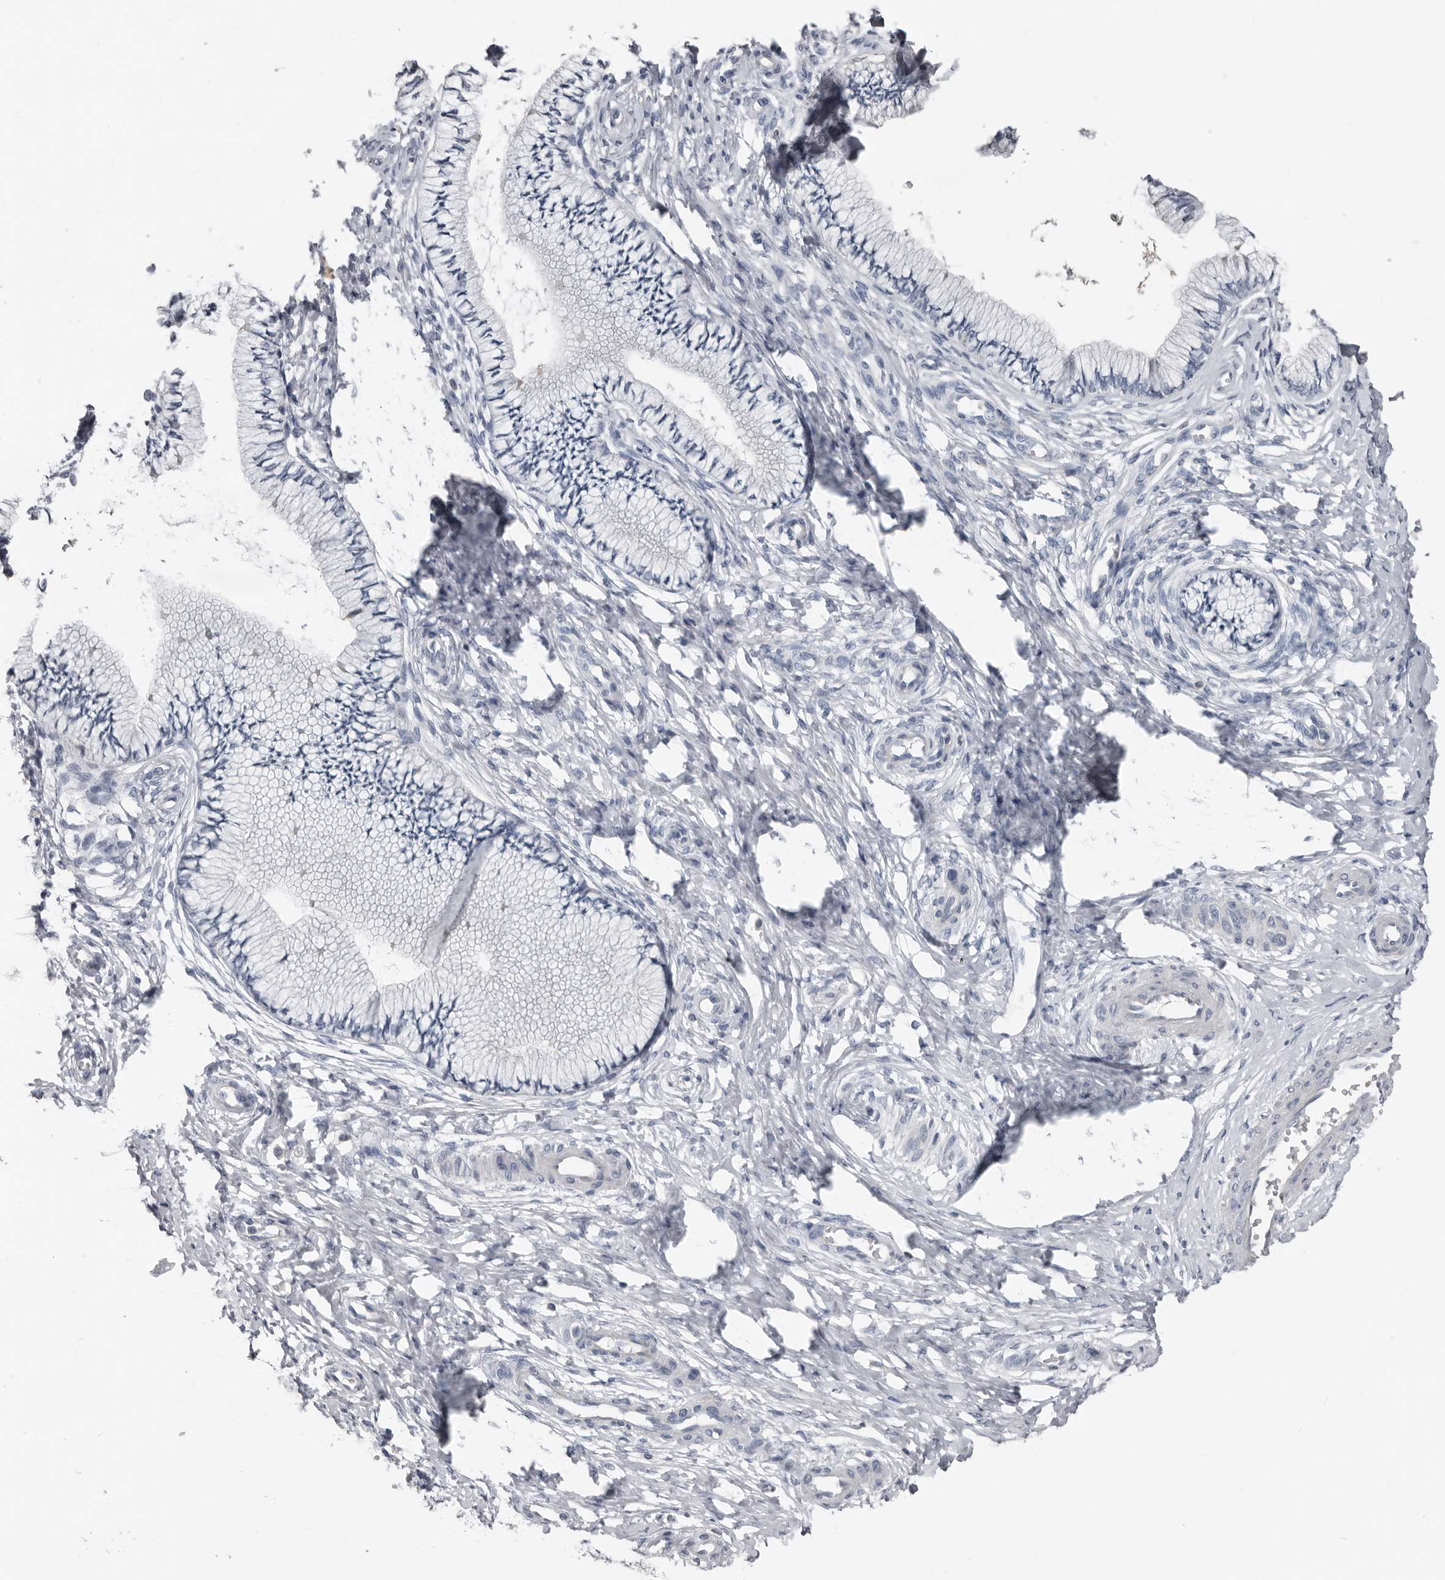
{"staining": {"intensity": "negative", "quantity": "none", "location": "none"}, "tissue": "cervix", "cell_type": "Glandular cells", "image_type": "normal", "snomed": [{"axis": "morphology", "description": "Normal tissue, NOS"}, {"axis": "topography", "description": "Cervix"}], "caption": "This is an immunohistochemistry (IHC) image of benign cervix. There is no staining in glandular cells.", "gene": "FABP7", "patient": {"sex": "female", "age": 36}}